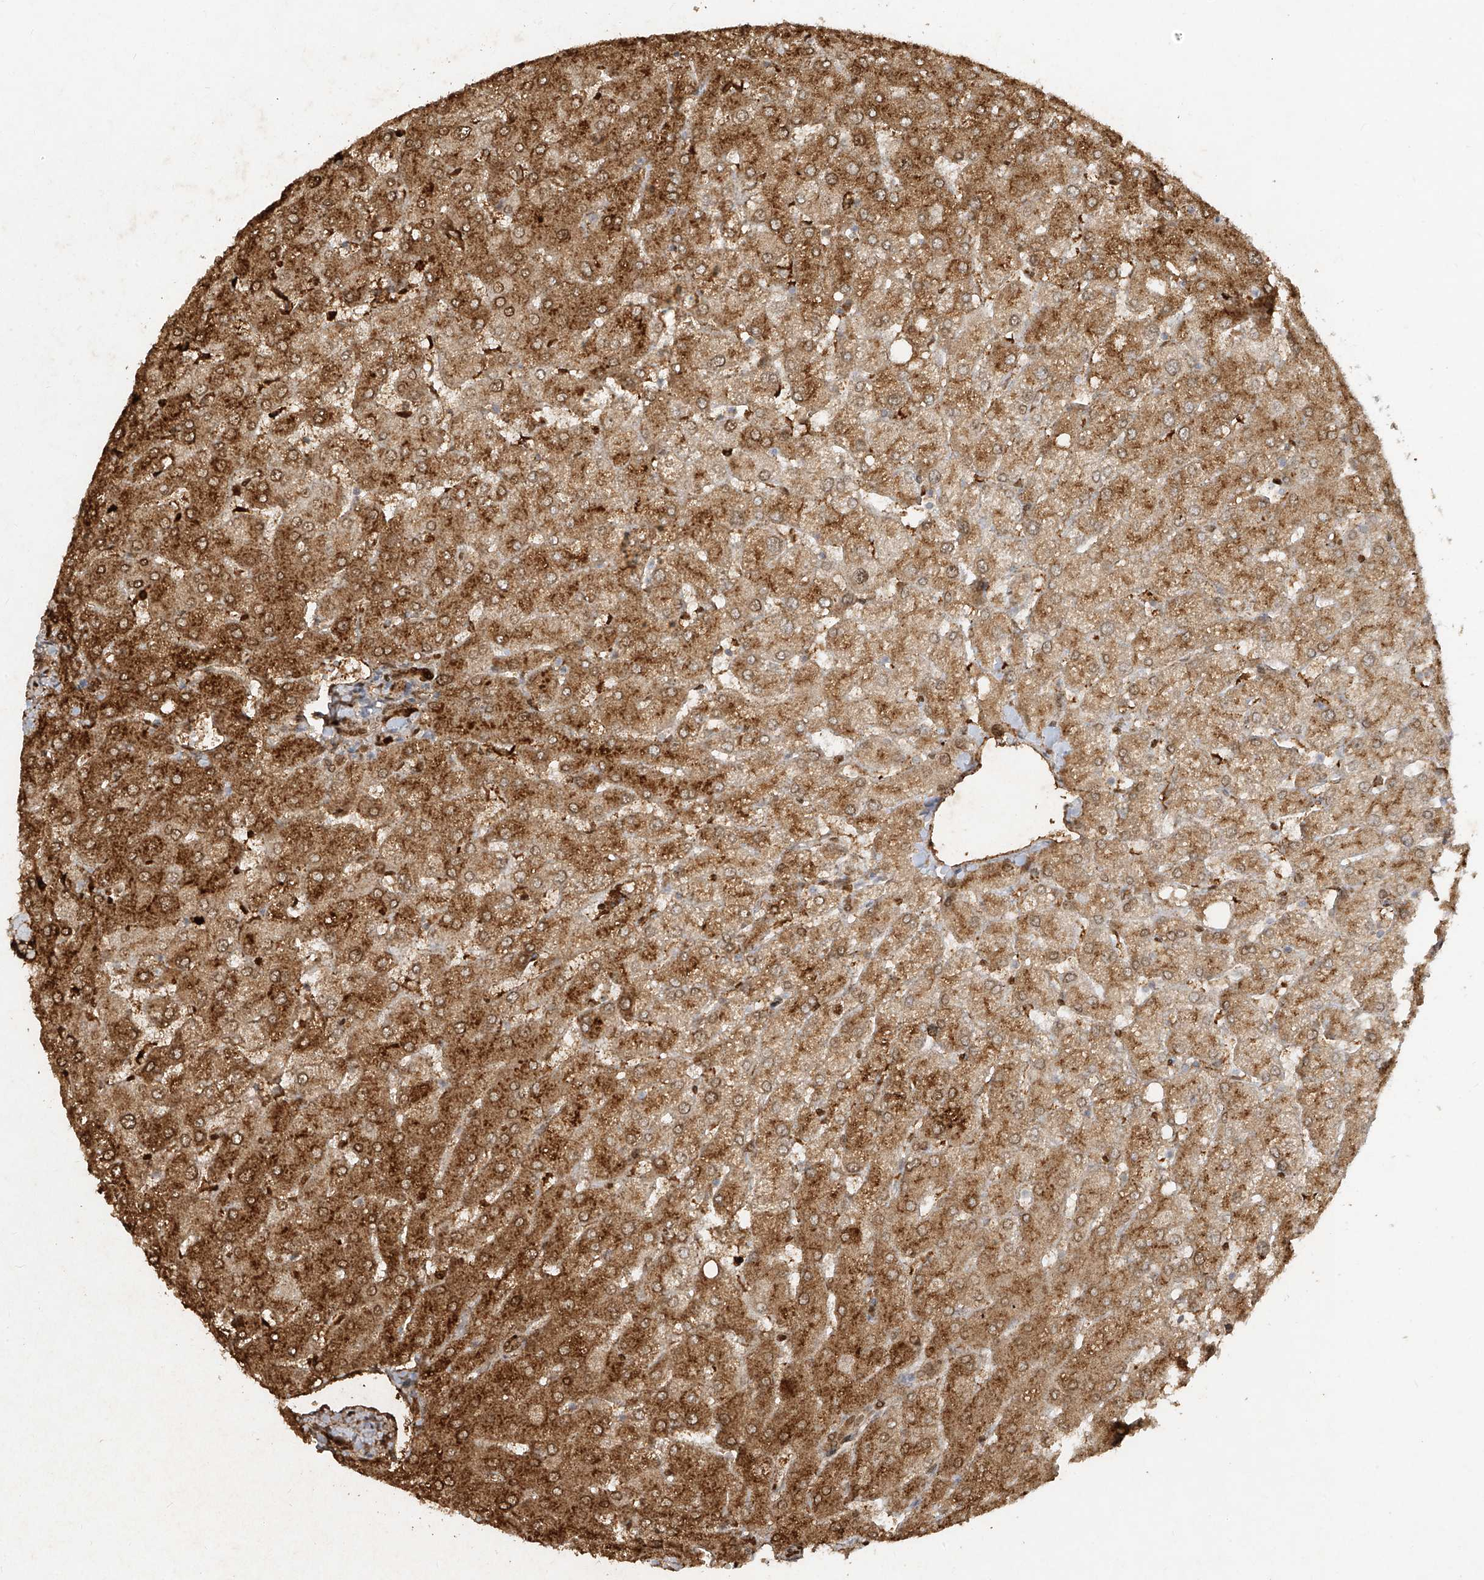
{"staining": {"intensity": "moderate", "quantity": "25%-75%", "location": "nuclear"}, "tissue": "liver", "cell_type": "Cholangiocytes", "image_type": "normal", "snomed": [{"axis": "morphology", "description": "Normal tissue, NOS"}, {"axis": "topography", "description": "Liver"}], "caption": "Cholangiocytes reveal medium levels of moderate nuclear staining in about 25%-75% of cells in normal liver. (IHC, brightfield microscopy, high magnification).", "gene": "ATRIP", "patient": {"sex": "female", "age": 54}}